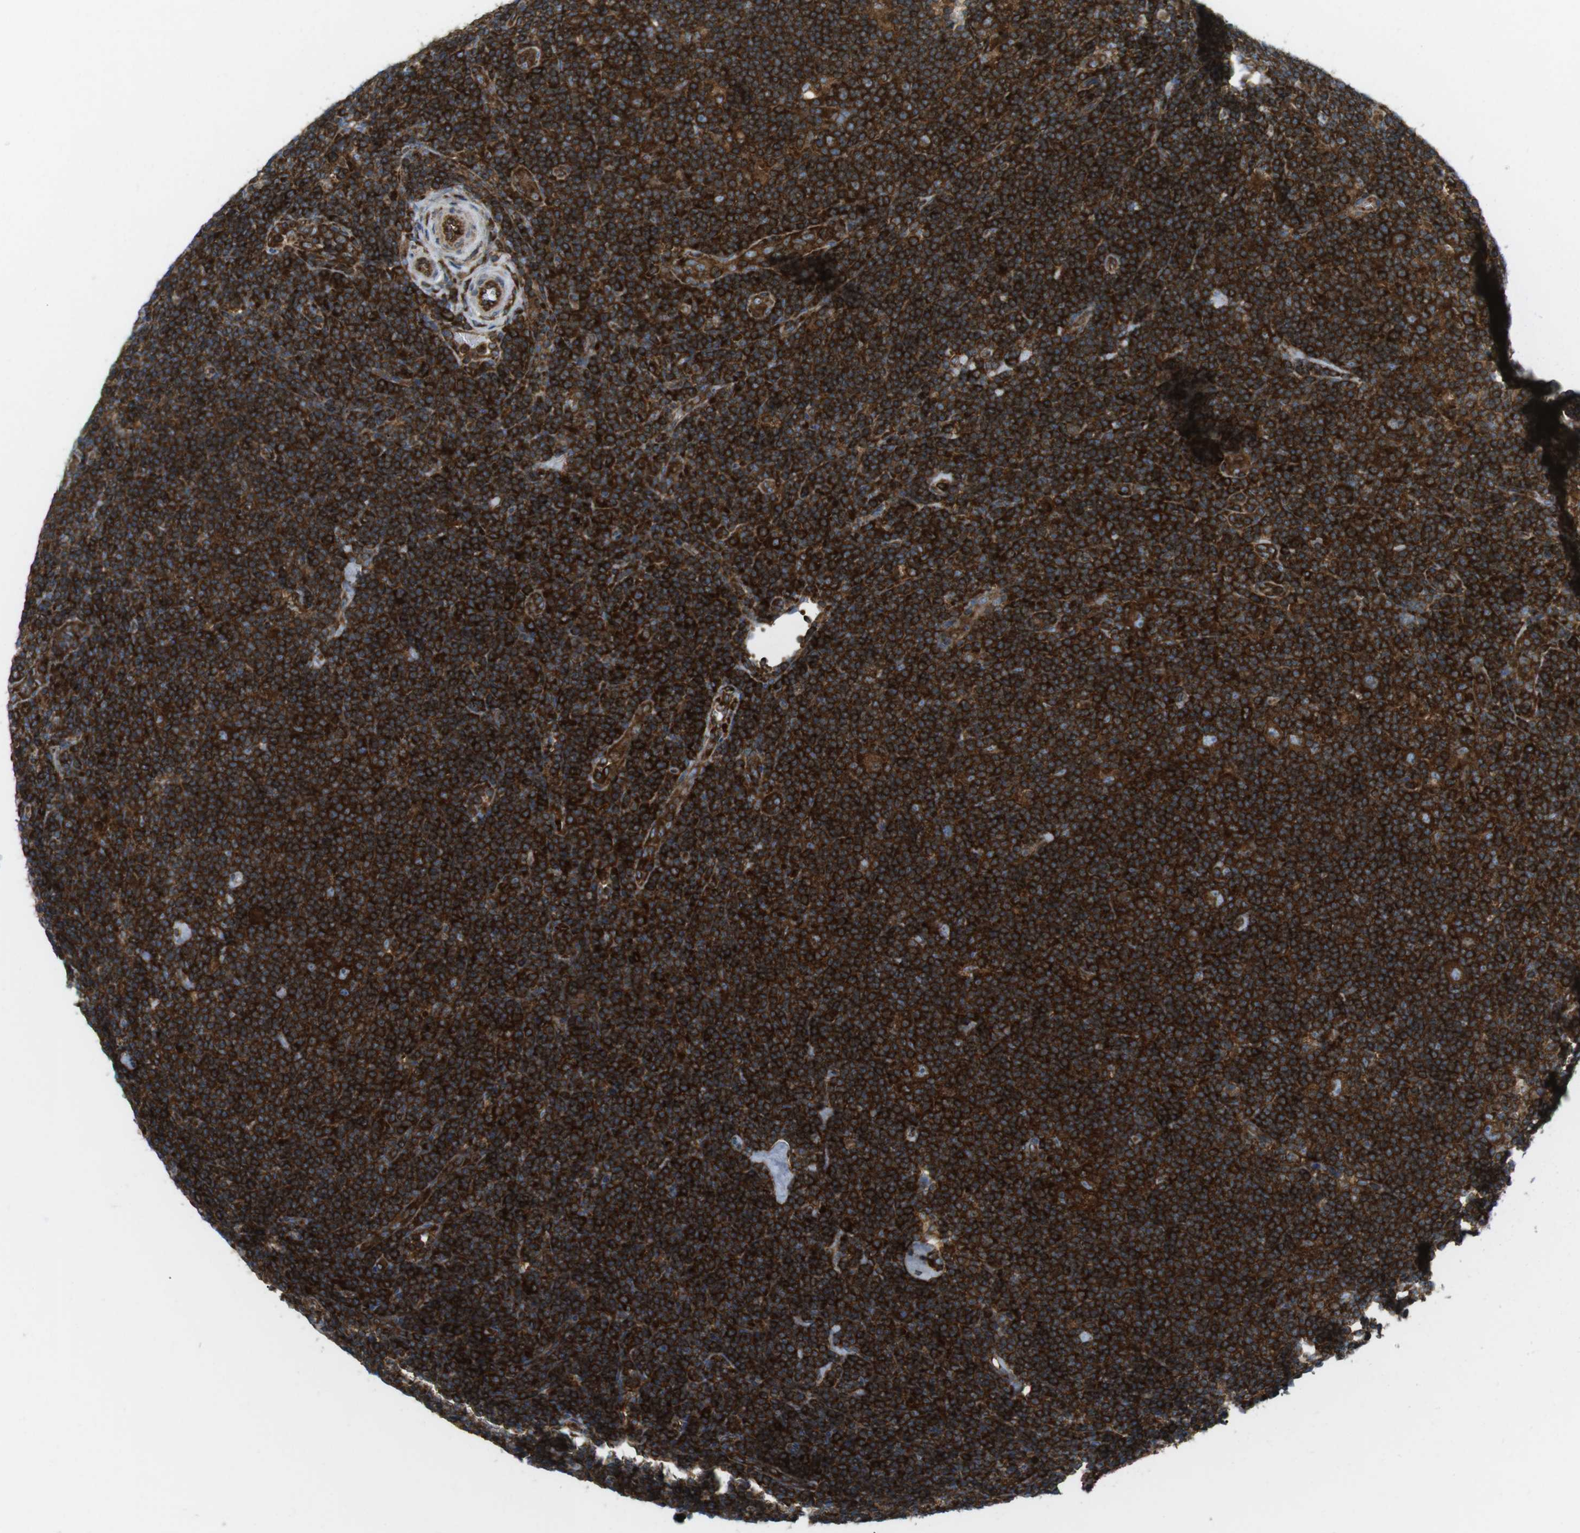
{"staining": {"intensity": "strong", "quantity": ">75%", "location": "cytoplasmic/membranous"}, "tissue": "lymphoma", "cell_type": "Tumor cells", "image_type": "cancer", "snomed": [{"axis": "morphology", "description": "Hodgkin's disease, NOS"}, {"axis": "topography", "description": "Lymph node"}], "caption": "Immunohistochemical staining of Hodgkin's disease exhibits high levels of strong cytoplasmic/membranous positivity in about >75% of tumor cells.", "gene": "FLII", "patient": {"sex": "female", "age": 57}}